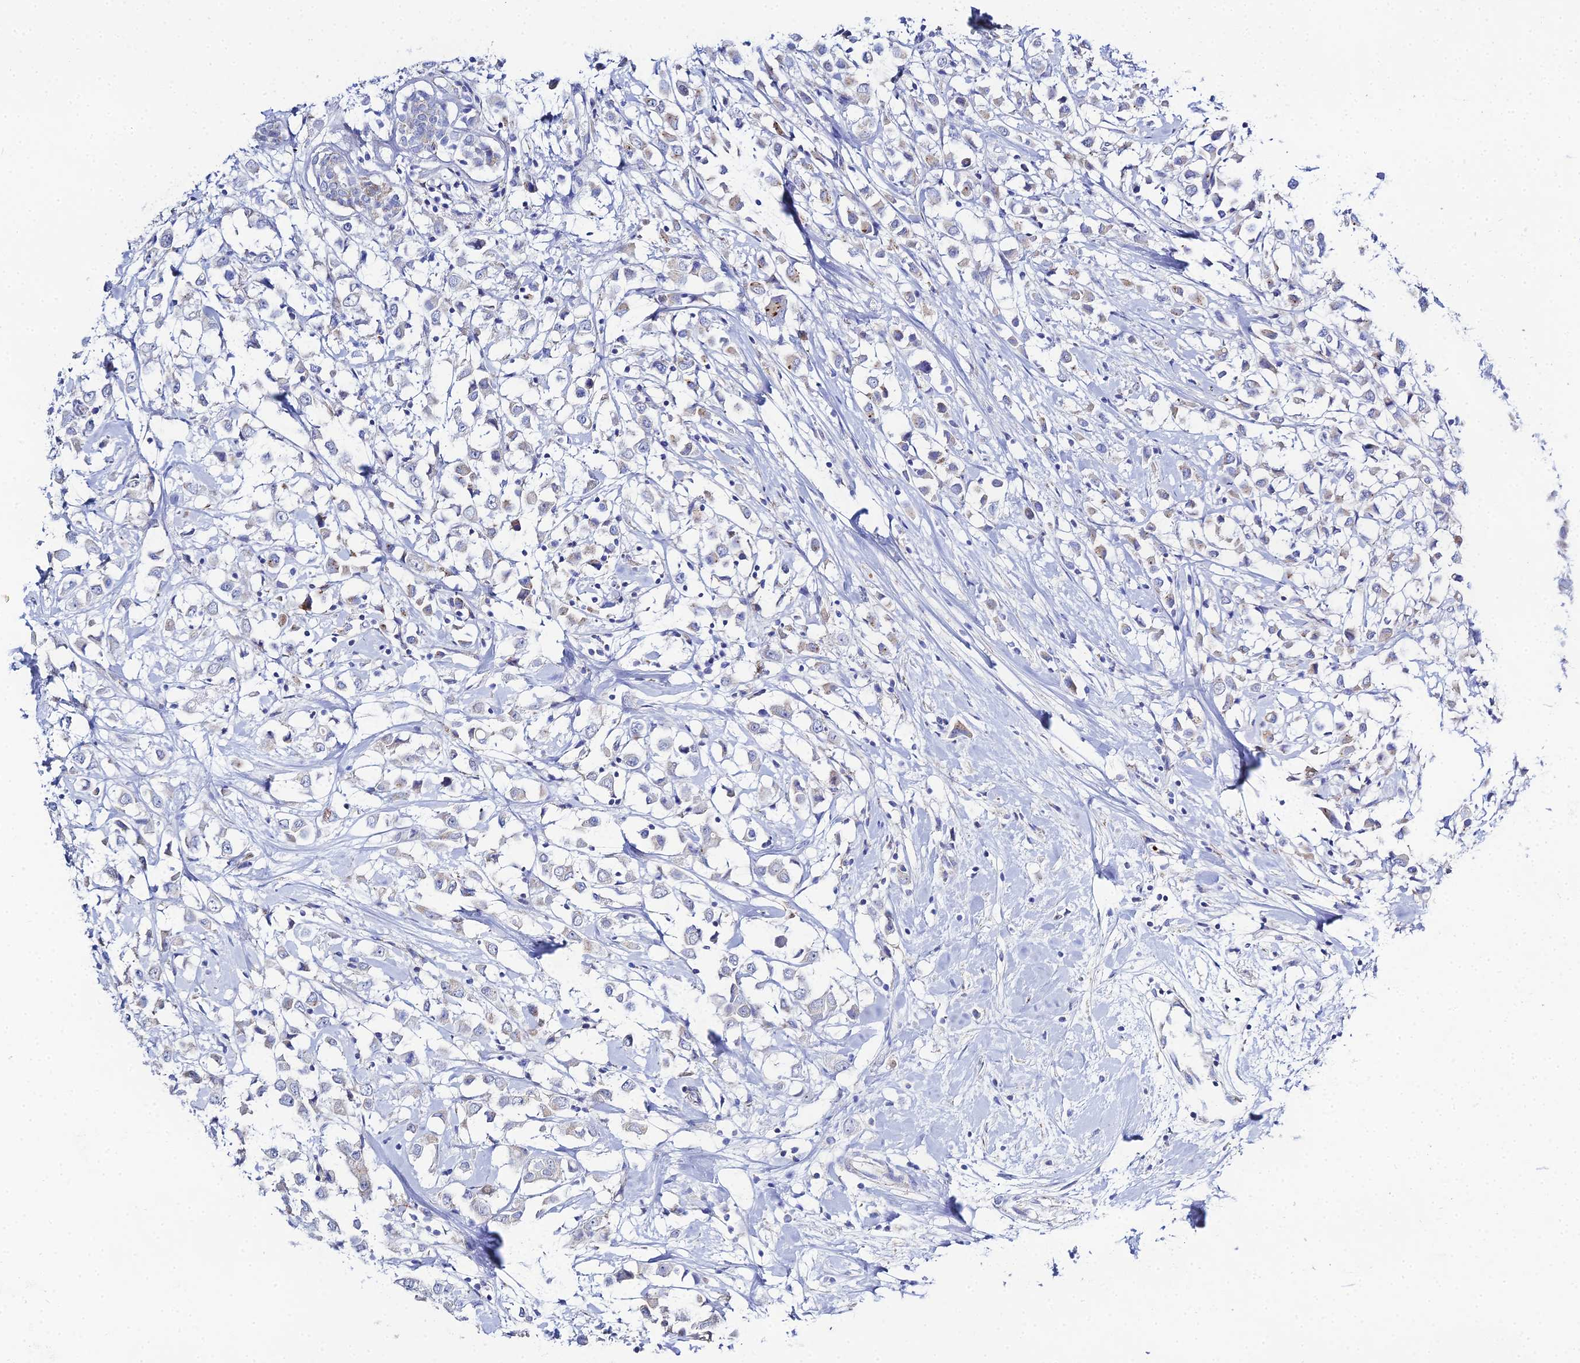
{"staining": {"intensity": "weak", "quantity": "<25%", "location": "cytoplasmic/membranous"}, "tissue": "breast cancer", "cell_type": "Tumor cells", "image_type": "cancer", "snomed": [{"axis": "morphology", "description": "Duct carcinoma"}, {"axis": "topography", "description": "Breast"}], "caption": "Immunohistochemistry of breast cancer (intraductal carcinoma) reveals no staining in tumor cells.", "gene": "DHX34", "patient": {"sex": "female", "age": 61}}